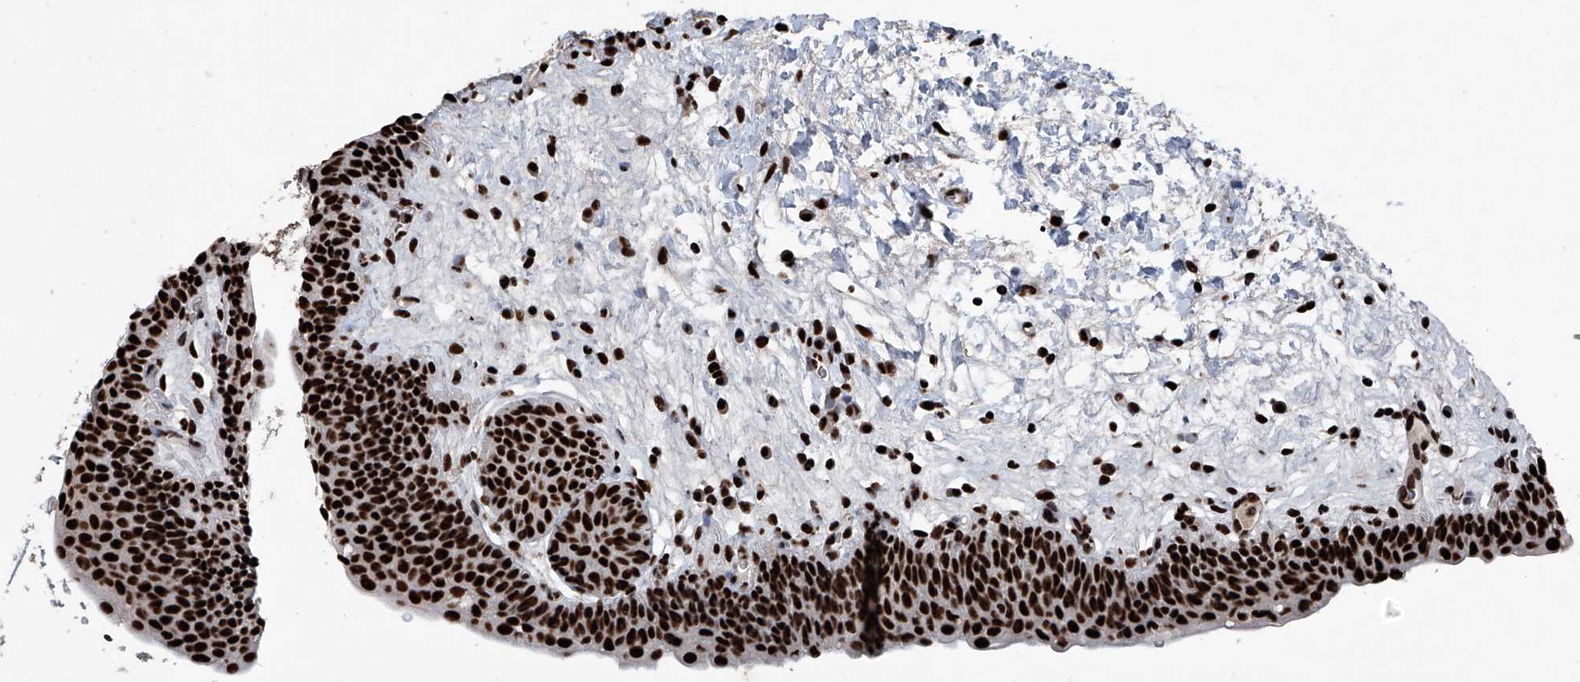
{"staining": {"intensity": "strong", "quantity": ">75%", "location": "nuclear"}, "tissue": "urinary bladder", "cell_type": "Urothelial cells", "image_type": "normal", "snomed": [{"axis": "morphology", "description": "Normal tissue, NOS"}, {"axis": "topography", "description": "Urinary bladder"}], "caption": "Immunohistochemical staining of benign urinary bladder reveals high levels of strong nuclear expression in approximately >75% of urothelial cells. Nuclei are stained in blue.", "gene": "DDX39B", "patient": {"sex": "male", "age": 83}}